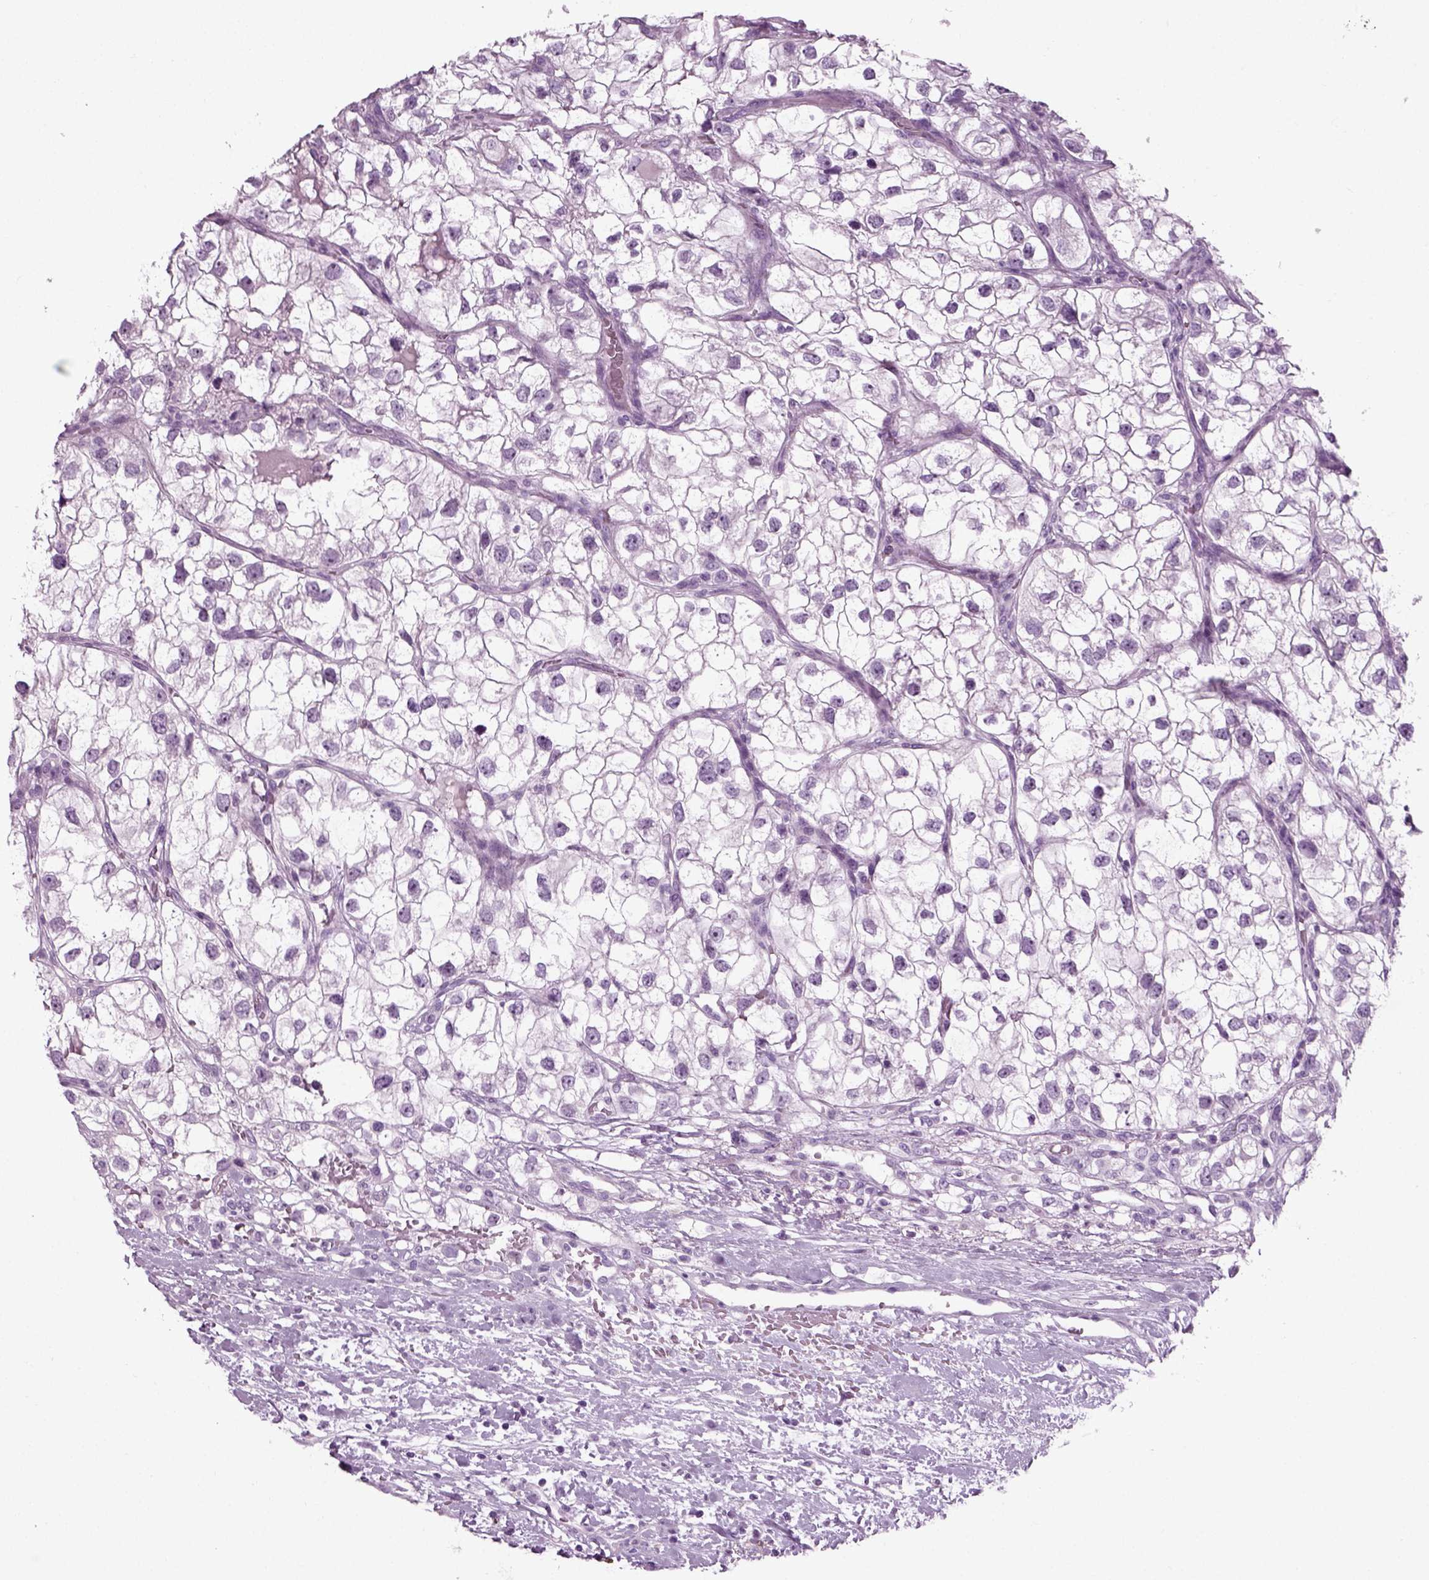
{"staining": {"intensity": "negative", "quantity": "none", "location": "none"}, "tissue": "renal cancer", "cell_type": "Tumor cells", "image_type": "cancer", "snomed": [{"axis": "morphology", "description": "Adenocarcinoma, NOS"}, {"axis": "topography", "description": "Kidney"}], "caption": "Tumor cells show no significant protein positivity in renal adenocarcinoma.", "gene": "PRLH", "patient": {"sex": "male", "age": 59}}